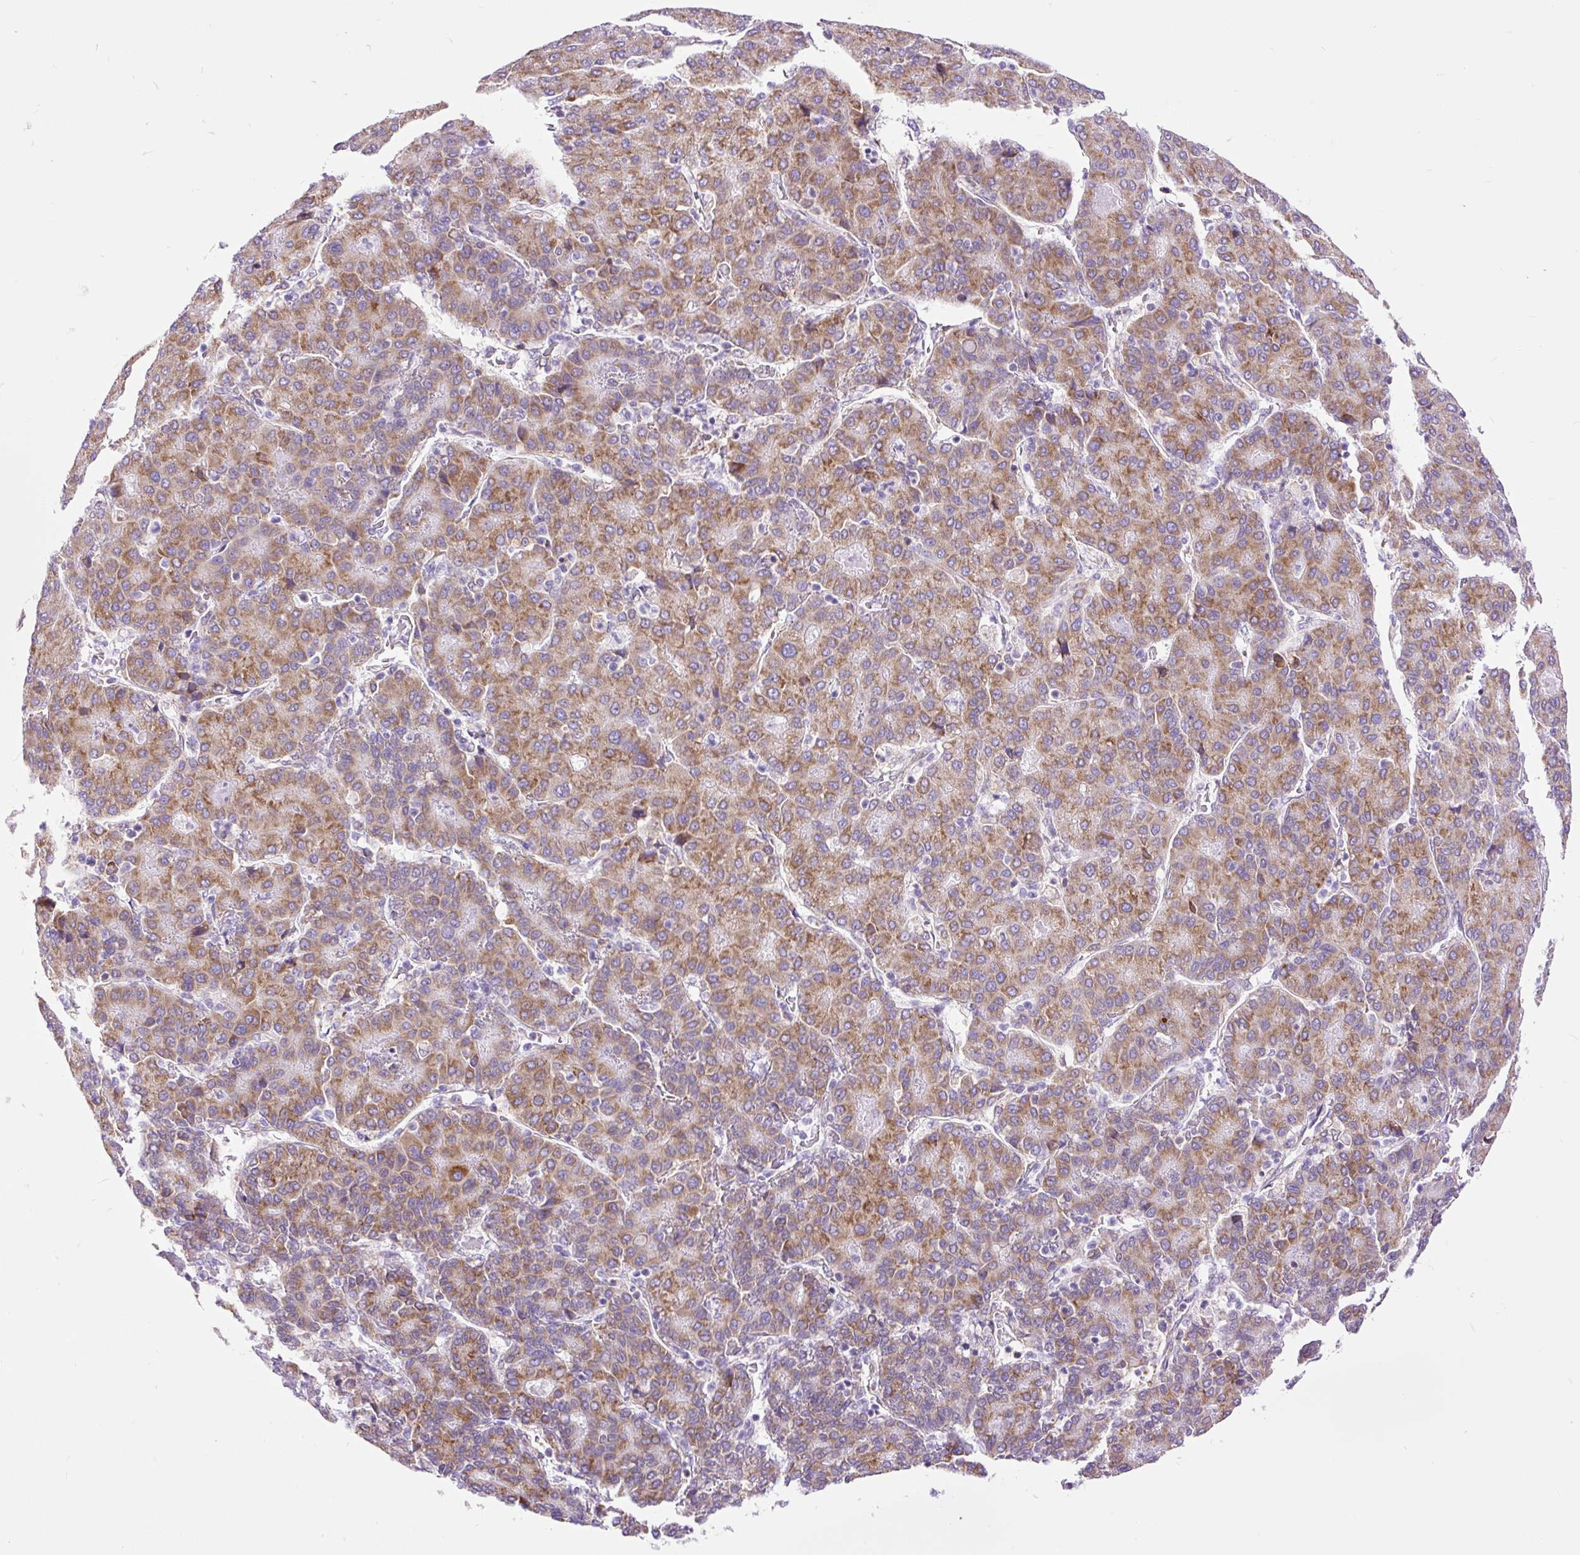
{"staining": {"intensity": "moderate", "quantity": ">75%", "location": "cytoplasmic/membranous"}, "tissue": "liver cancer", "cell_type": "Tumor cells", "image_type": "cancer", "snomed": [{"axis": "morphology", "description": "Carcinoma, Hepatocellular, NOS"}, {"axis": "topography", "description": "Liver"}], "caption": "High-magnification brightfield microscopy of hepatocellular carcinoma (liver) stained with DAB (brown) and counterstained with hematoxylin (blue). tumor cells exhibit moderate cytoplasmic/membranous expression is identified in about>75% of cells. The protein of interest is shown in brown color, while the nuclei are stained blue.", "gene": "DDOST", "patient": {"sex": "male", "age": 65}}